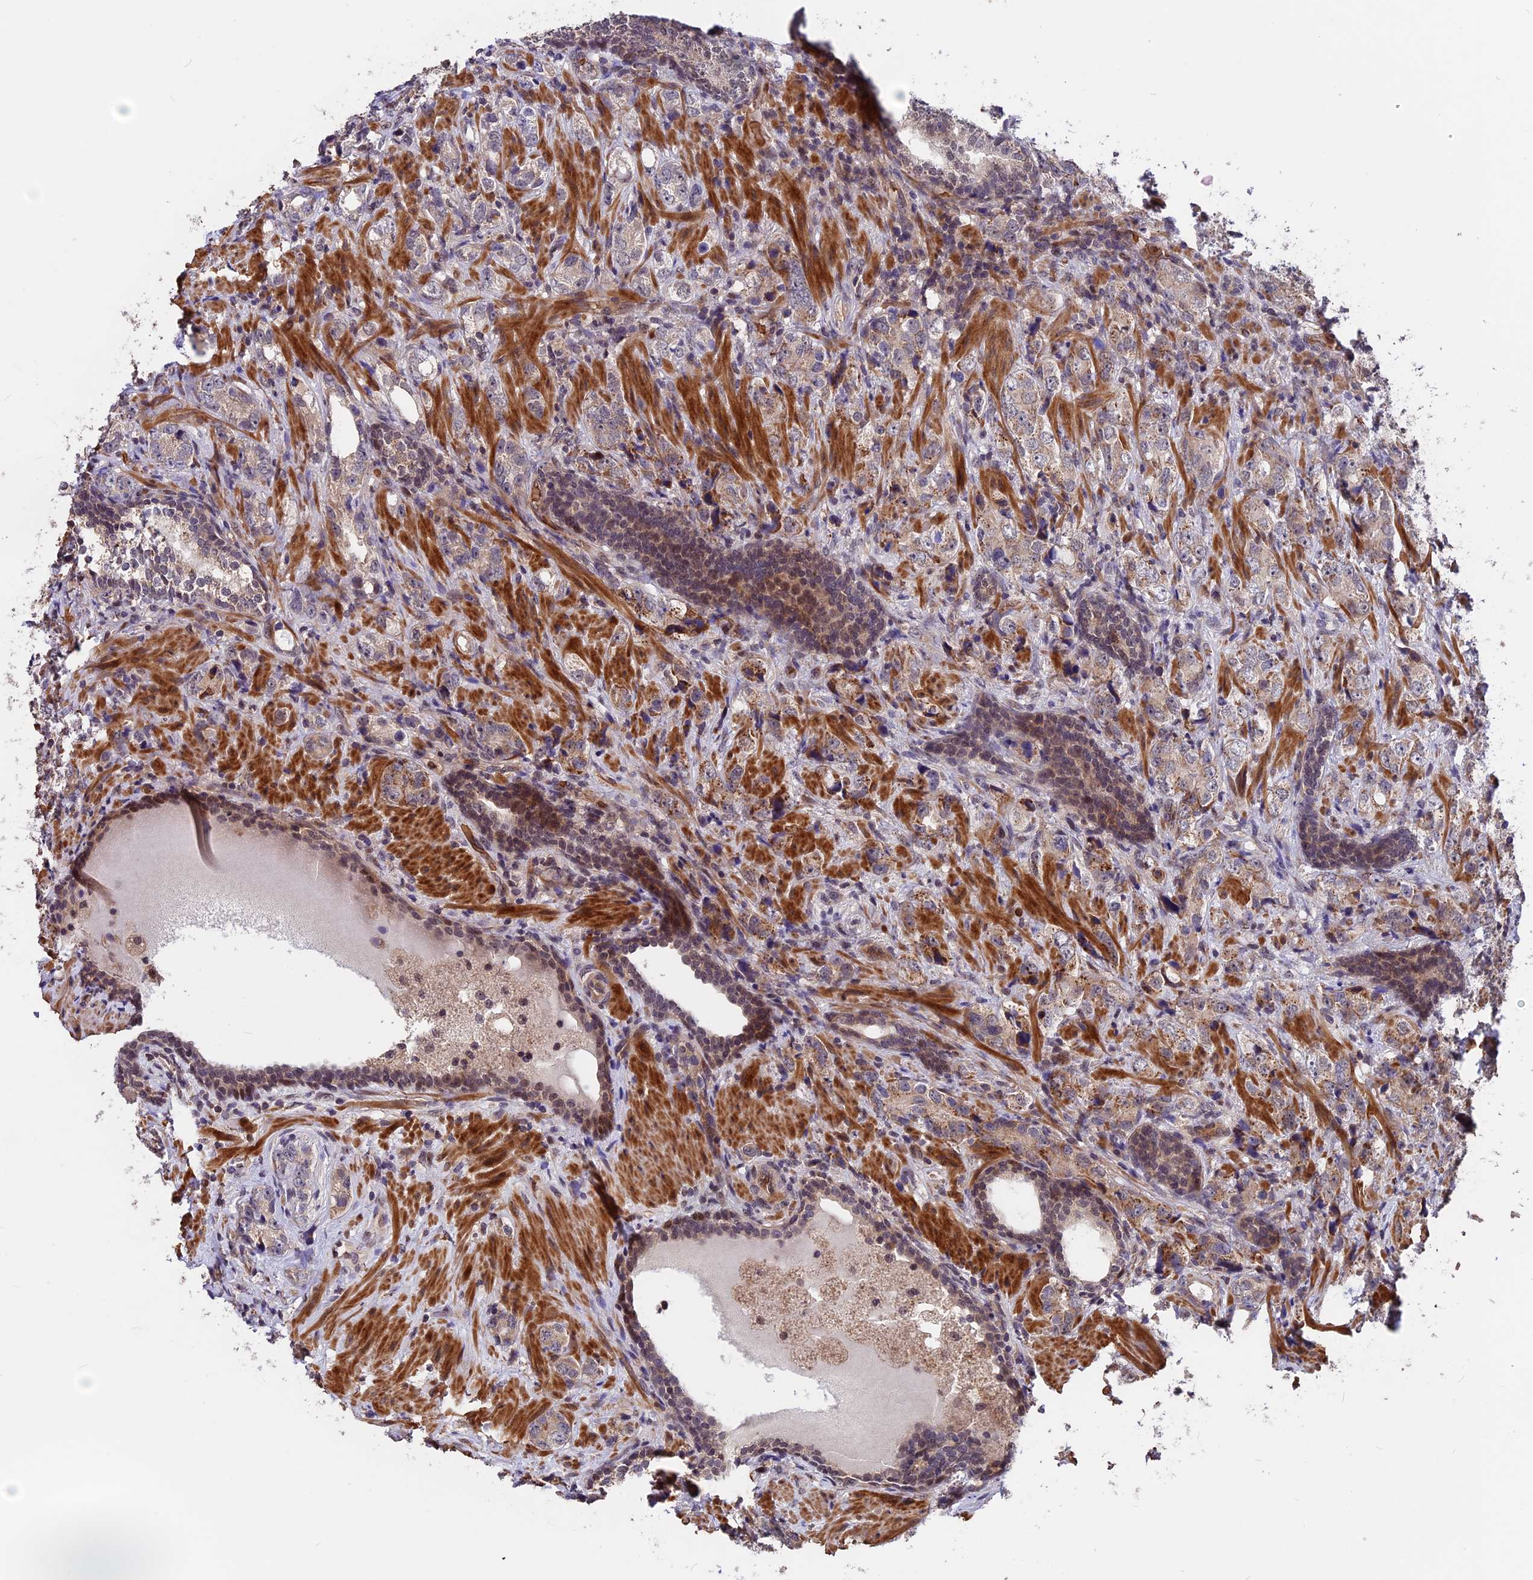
{"staining": {"intensity": "weak", "quantity": "<25%", "location": "cytoplasmic/membranous"}, "tissue": "prostate cancer", "cell_type": "Tumor cells", "image_type": "cancer", "snomed": [{"axis": "morphology", "description": "Adenocarcinoma, High grade"}, {"axis": "topography", "description": "Prostate"}], "caption": "This is an IHC image of human prostate high-grade adenocarcinoma. There is no staining in tumor cells.", "gene": "ZC3H10", "patient": {"sex": "male", "age": 63}}